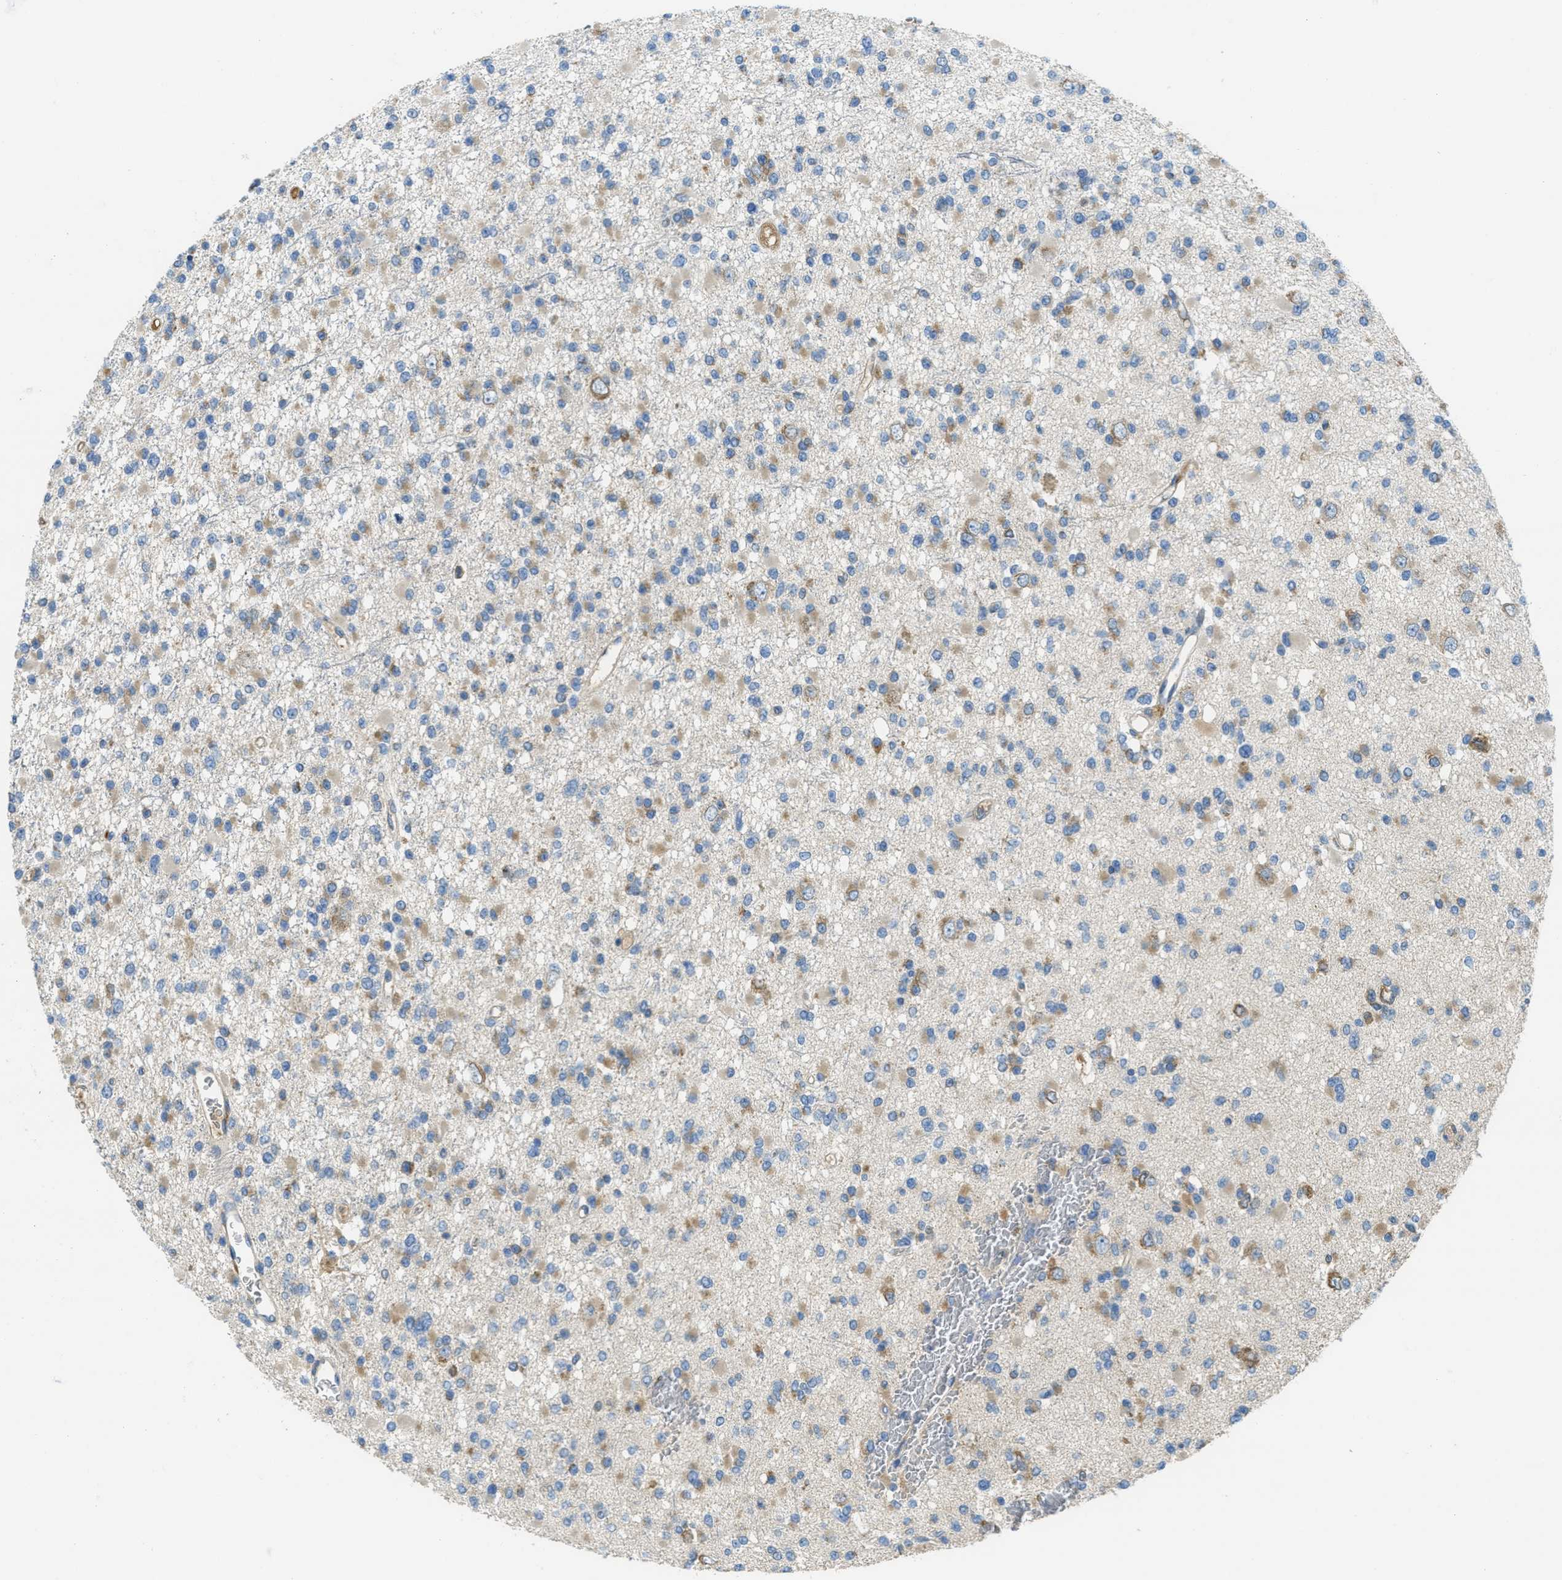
{"staining": {"intensity": "weak", "quantity": "25%-75%", "location": "cytoplasmic/membranous"}, "tissue": "glioma", "cell_type": "Tumor cells", "image_type": "cancer", "snomed": [{"axis": "morphology", "description": "Glioma, malignant, Low grade"}, {"axis": "topography", "description": "Brain"}], "caption": "Immunohistochemistry of low-grade glioma (malignant) reveals low levels of weak cytoplasmic/membranous staining in approximately 25%-75% of tumor cells.", "gene": "SSR1", "patient": {"sex": "female", "age": 22}}